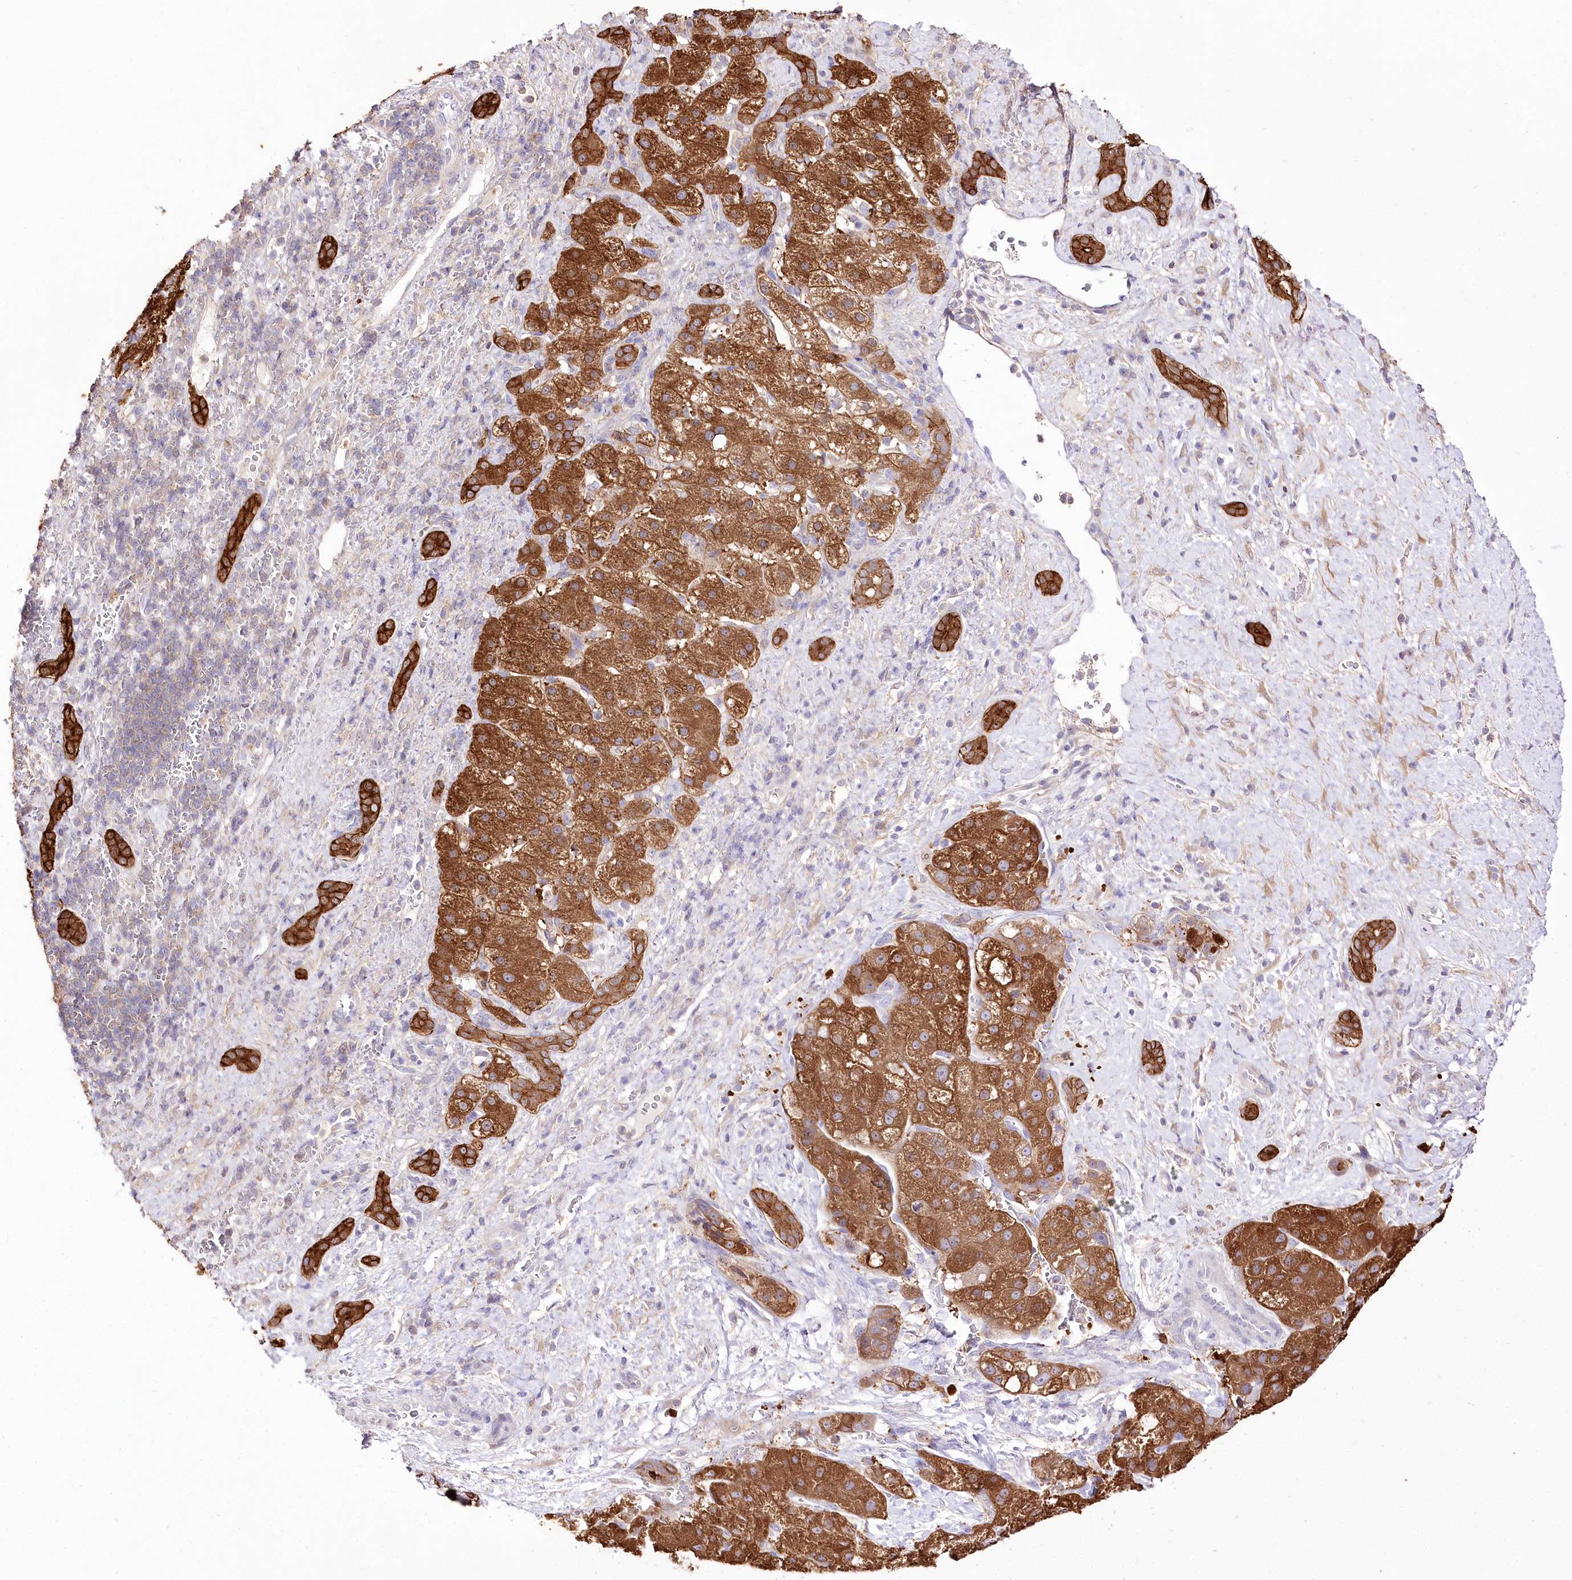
{"staining": {"intensity": "strong", "quantity": ">75%", "location": "cytoplasmic/membranous"}, "tissue": "liver cancer", "cell_type": "Tumor cells", "image_type": "cancer", "snomed": [{"axis": "morphology", "description": "Normal tissue, NOS"}, {"axis": "morphology", "description": "Carcinoma, Hepatocellular, NOS"}, {"axis": "topography", "description": "Liver"}], "caption": "Immunohistochemistry (IHC) image of neoplastic tissue: hepatocellular carcinoma (liver) stained using immunohistochemistry (IHC) demonstrates high levels of strong protein expression localized specifically in the cytoplasmic/membranous of tumor cells, appearing as a cytoplasmic/membranous brown color.", "gene": "UGP2", "patient": {"sex": "male", "age": 57}}